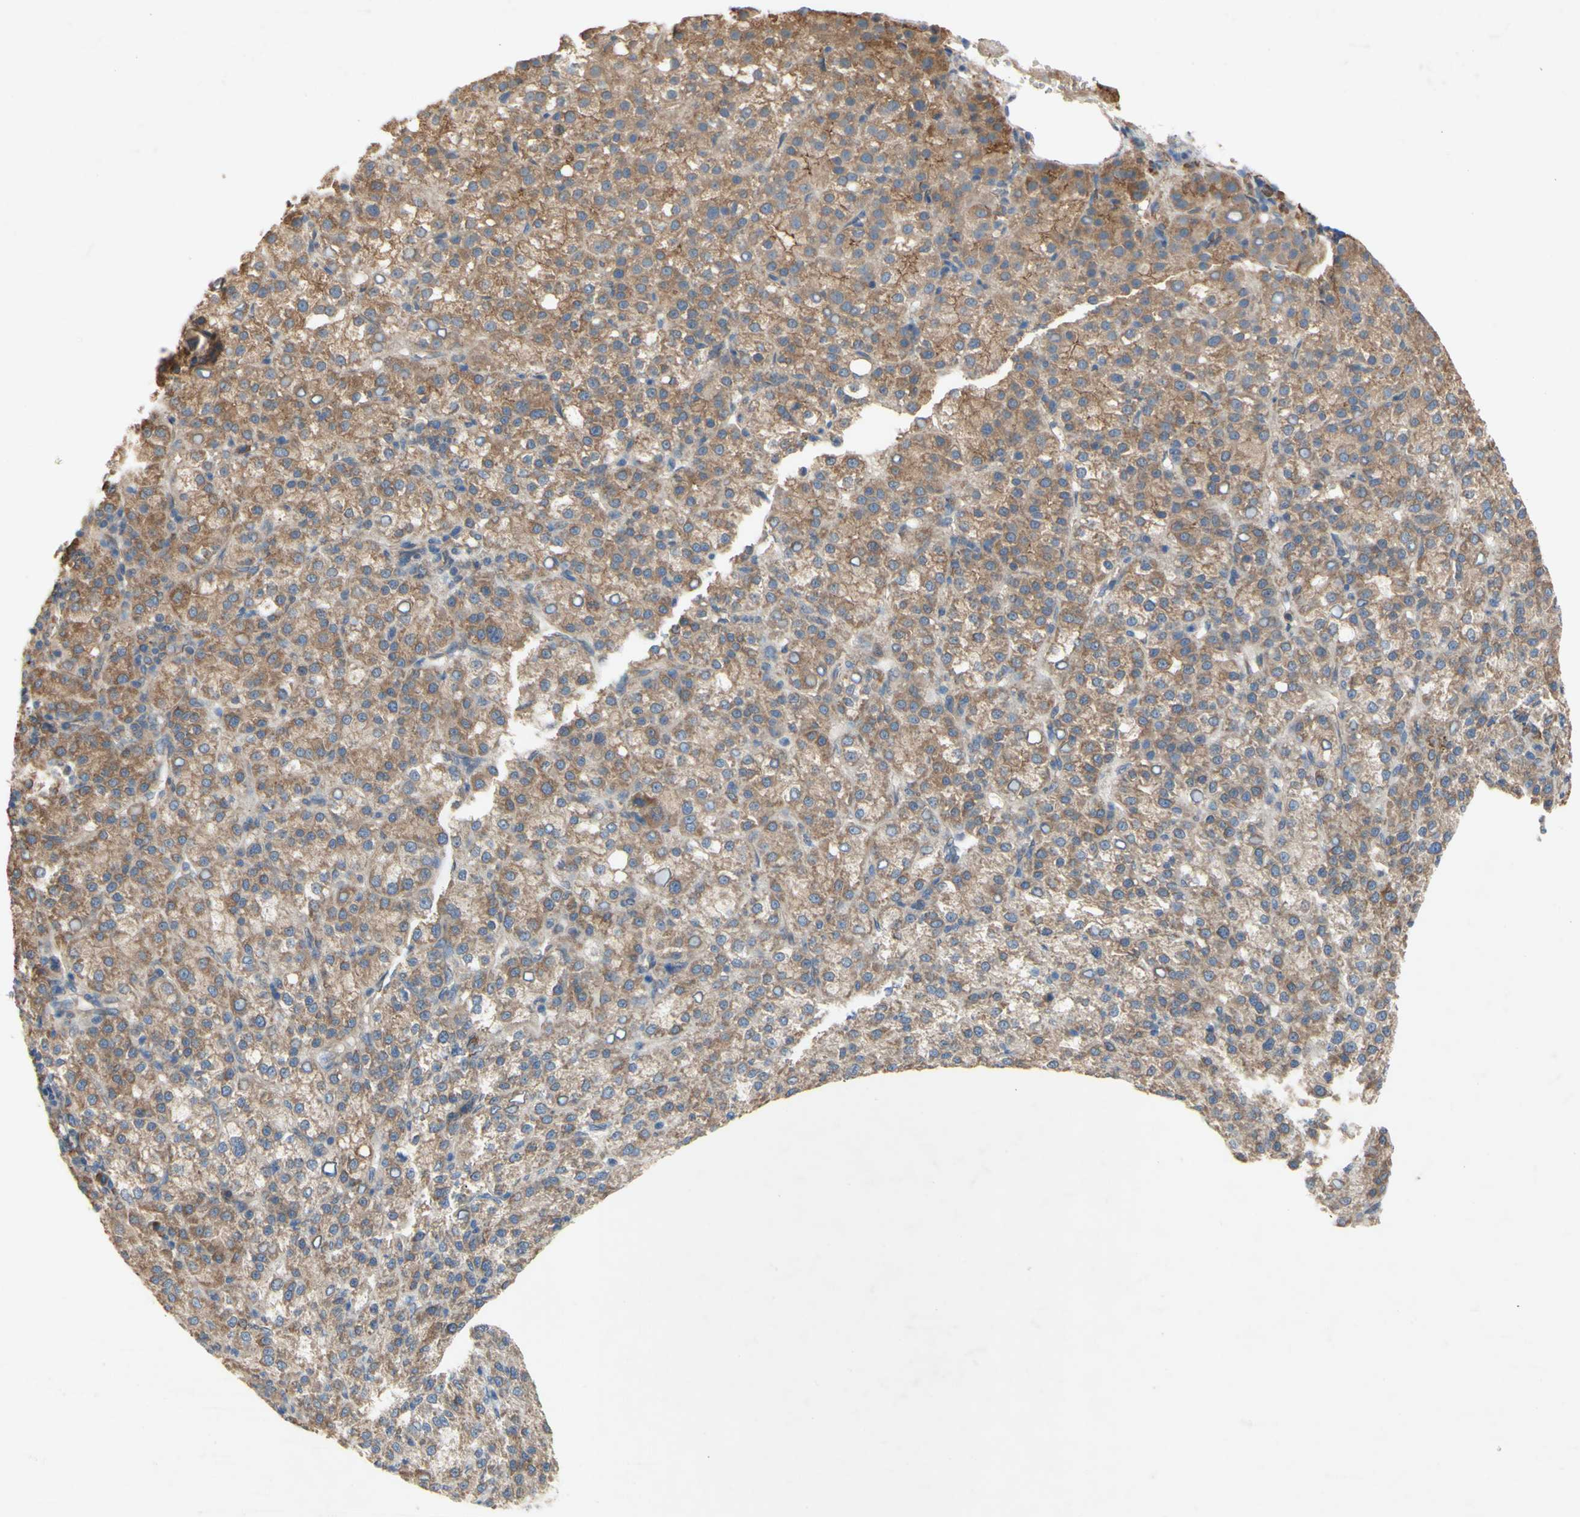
{"staining": {"intensity": "moderate", "quantity": ">75%", "location": "cytoplasmic/membranous"}, "tissue": "liver cancer", "cell_type": "Tumor cells", "image_type": "cancer", "snomed": [{"axis": "morphology", "description": "Carcinoma, Hepatocellular, NOS"}, {"axis": "topography", "description": "Liver"}], "caption": "Moderate cytoplasmic/membranous staining is seen in approximately >75% of tumor cells in liver cancer (hepatocellular carcinoma).", "gene": "PDGFB", "patient": {"sex": "female", "age": 58}}